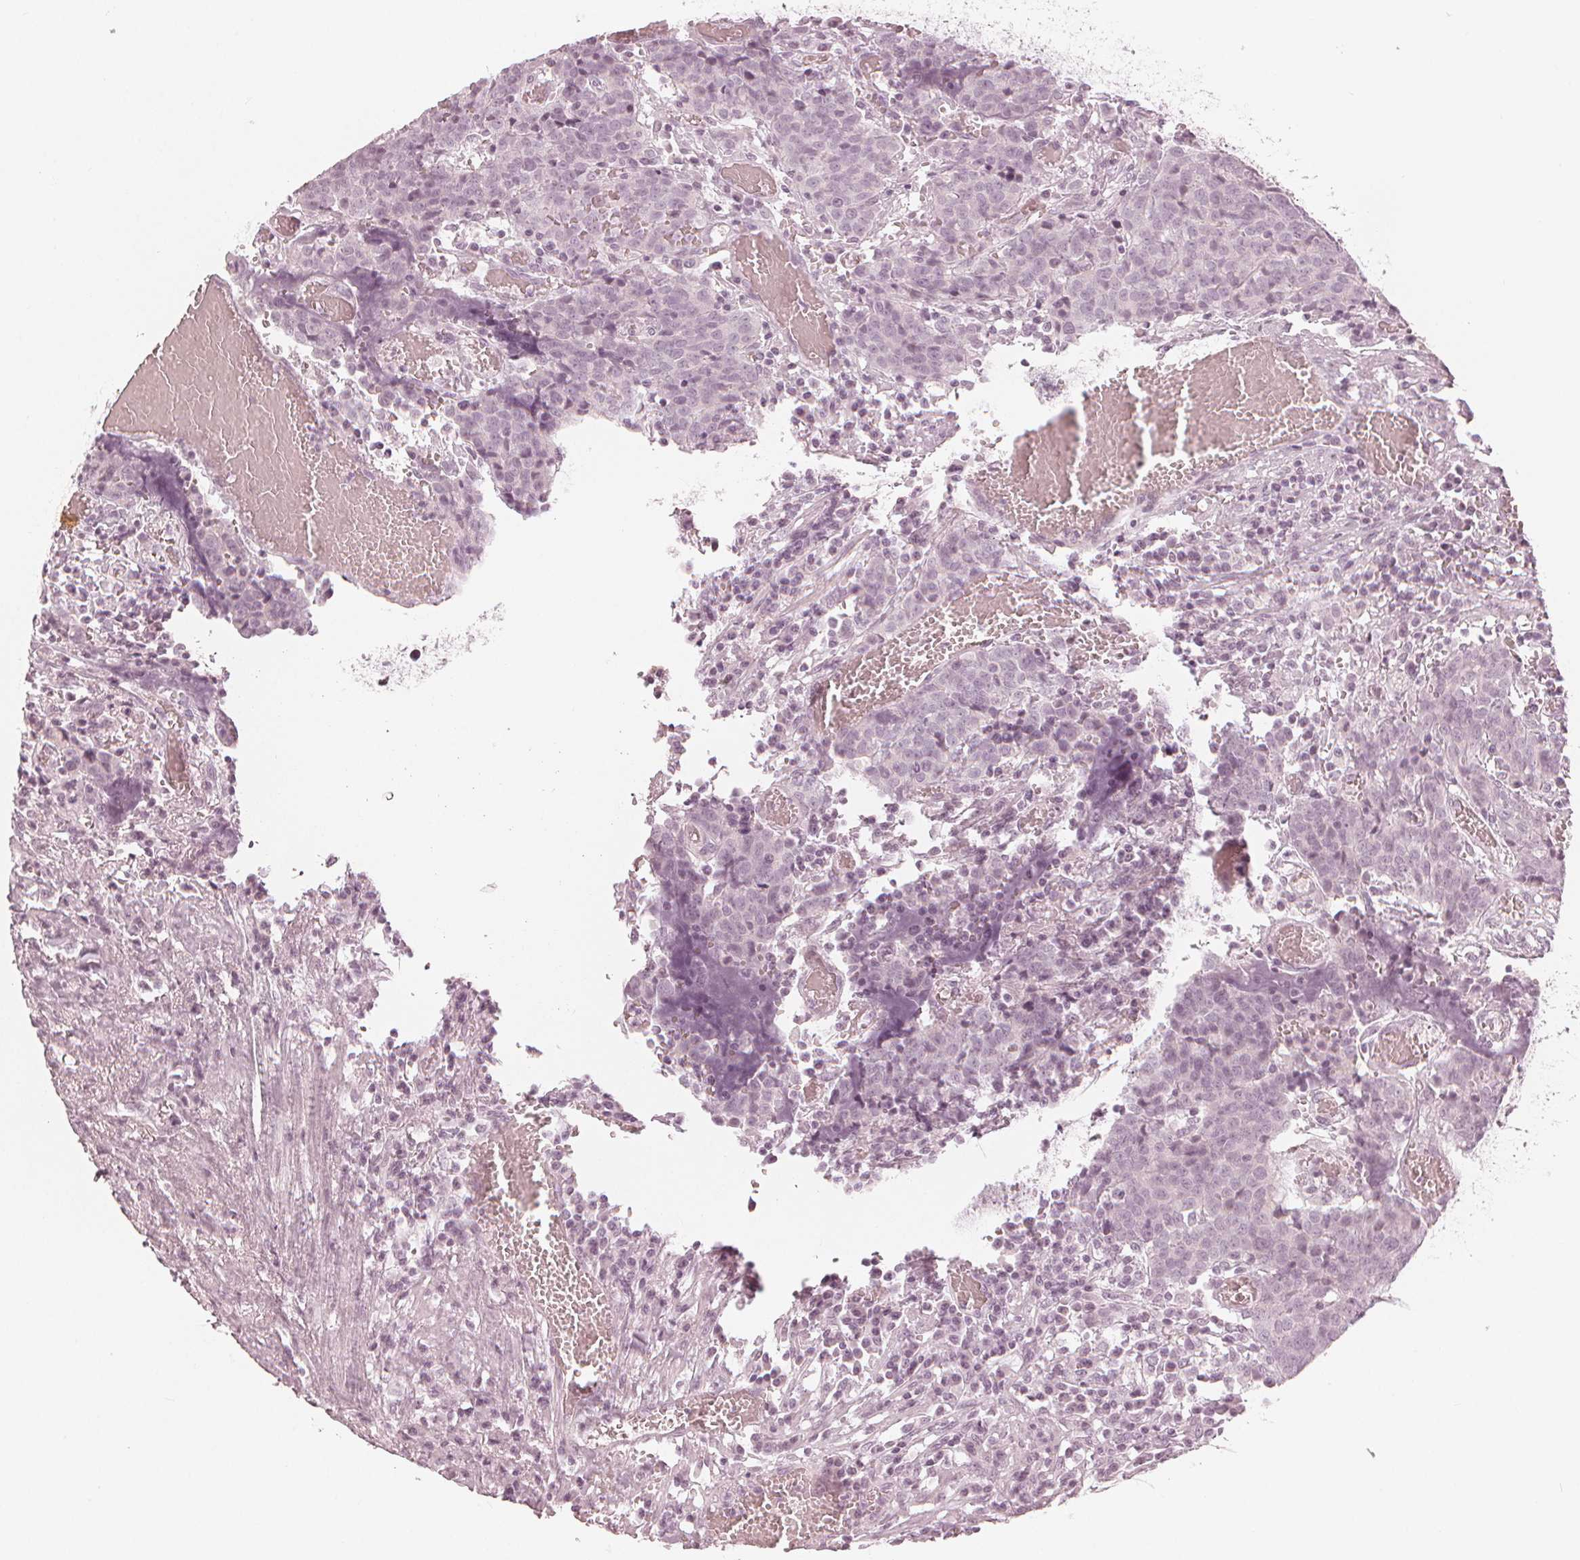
{"staining": {"intensity": "negative", "quantity": "none", "location": "none"}, "tissue": "prostate cancer", "cell_type": "Tumor cells", "image_type": "cancer", "snomed": [{"axis": "morphology", "description": "Adenocarcinoma, High grade"}, {"axis": "topography", "description": "Prostate and seminal vesicle, NOS"}], "caption": "Tumor cells show no significant protein staining in prostate adenocarcinoma (high-grade).", "gene": "PAEP", "patient": {"sex": "male", "age": 60}}